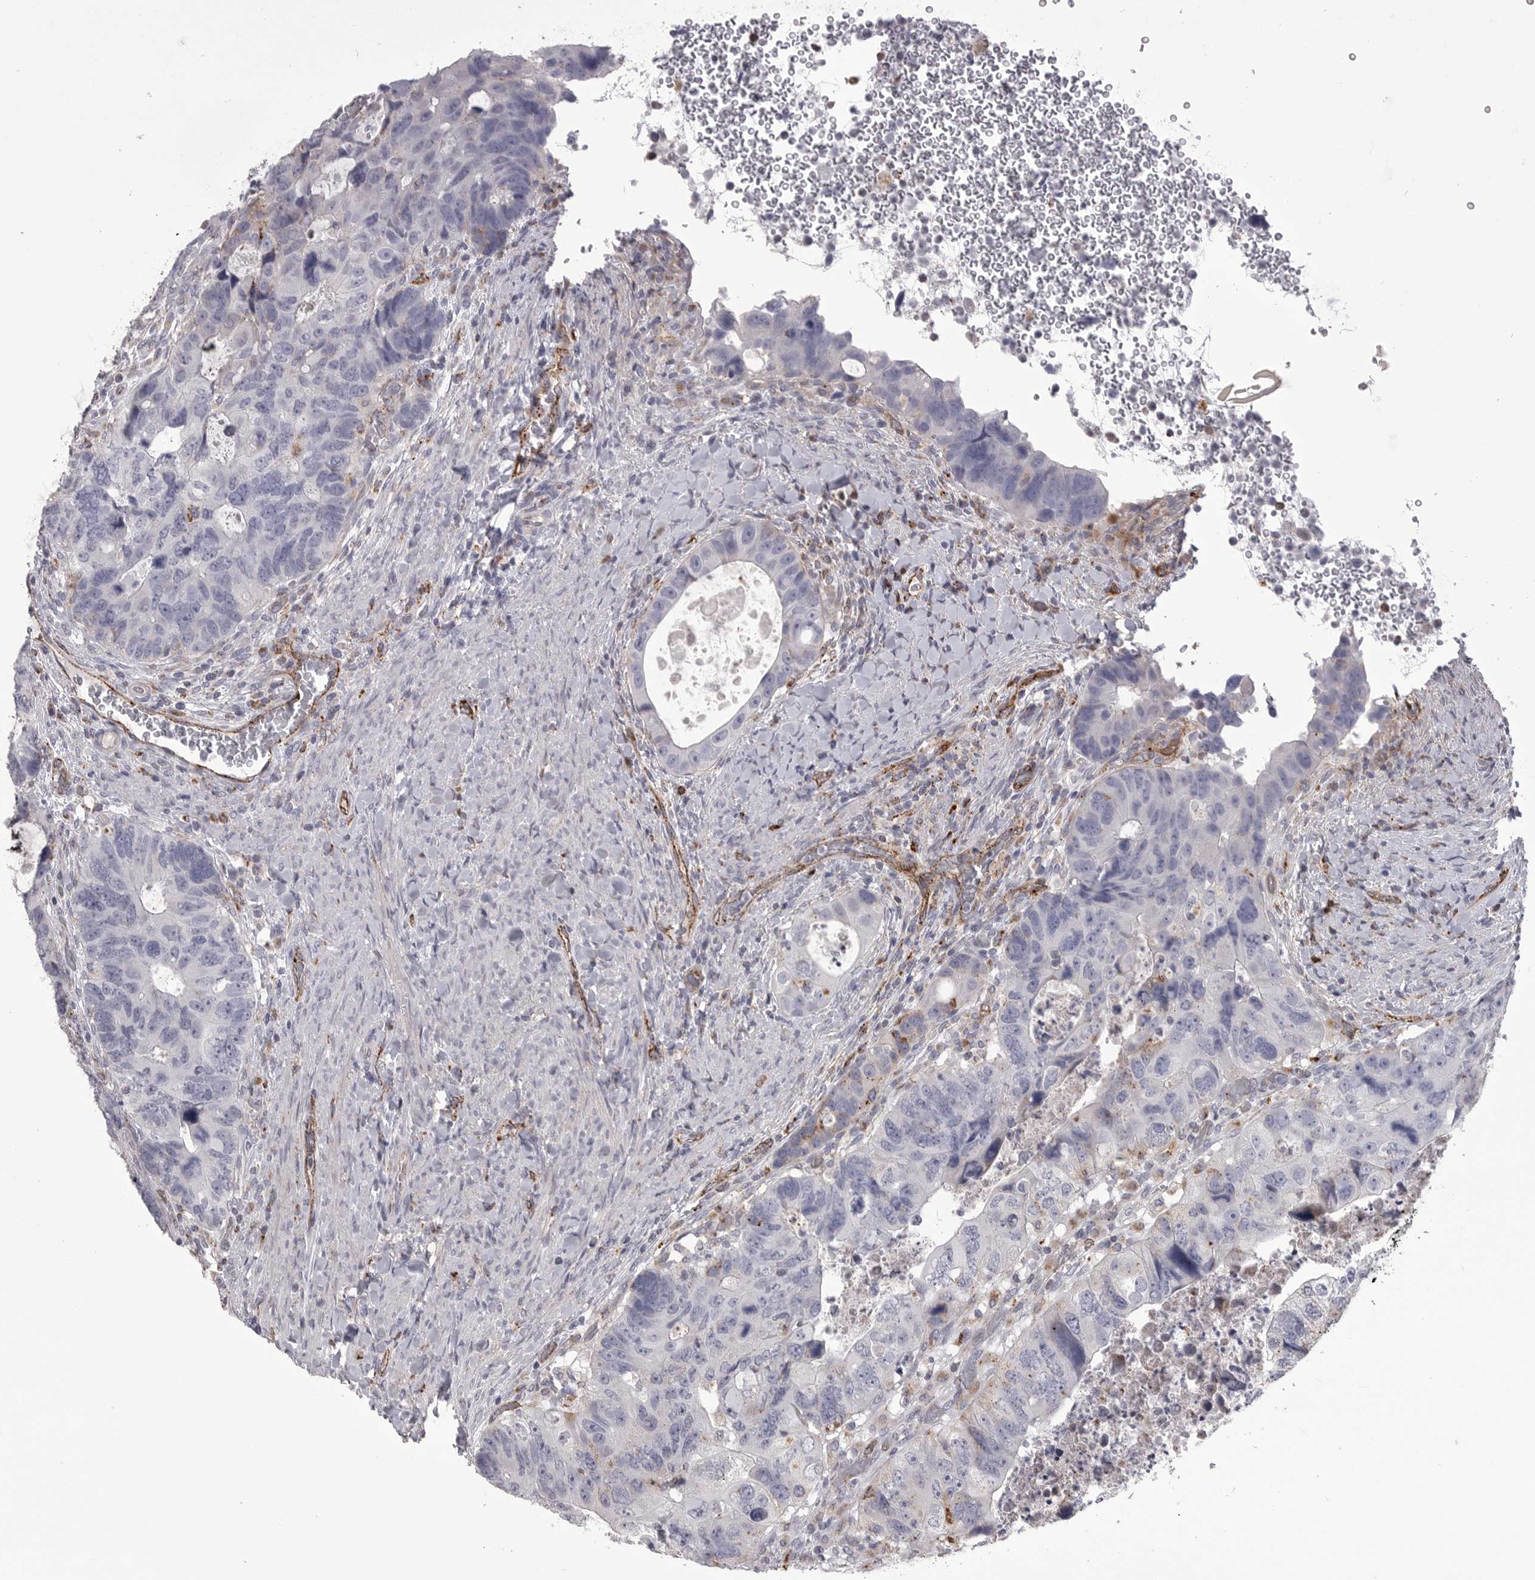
{"staining": {"intensity": "weak", "quantity": "<25%", "location": "cytoplasmic/membranous"}, "tissue": "colorectal cancer", "cell_type": "Tumor cells", "image_type": "cancer", "snomed": [{"axis": "morphology", "description": "Adenocarcinoma, NOS"}, {"axis": "topography", "description": "Rectum"}], "caption": "High magnification brightfield microscopy of adenocarcinoma (colorectal) stained with DAB (3,3'-diaminobenzidine) (brown) and counterstained with hematoxylin (blue): tumor cells show no significant staining.", "gene": "PSPN", "patient": {"sex": "male", "age": 59}}